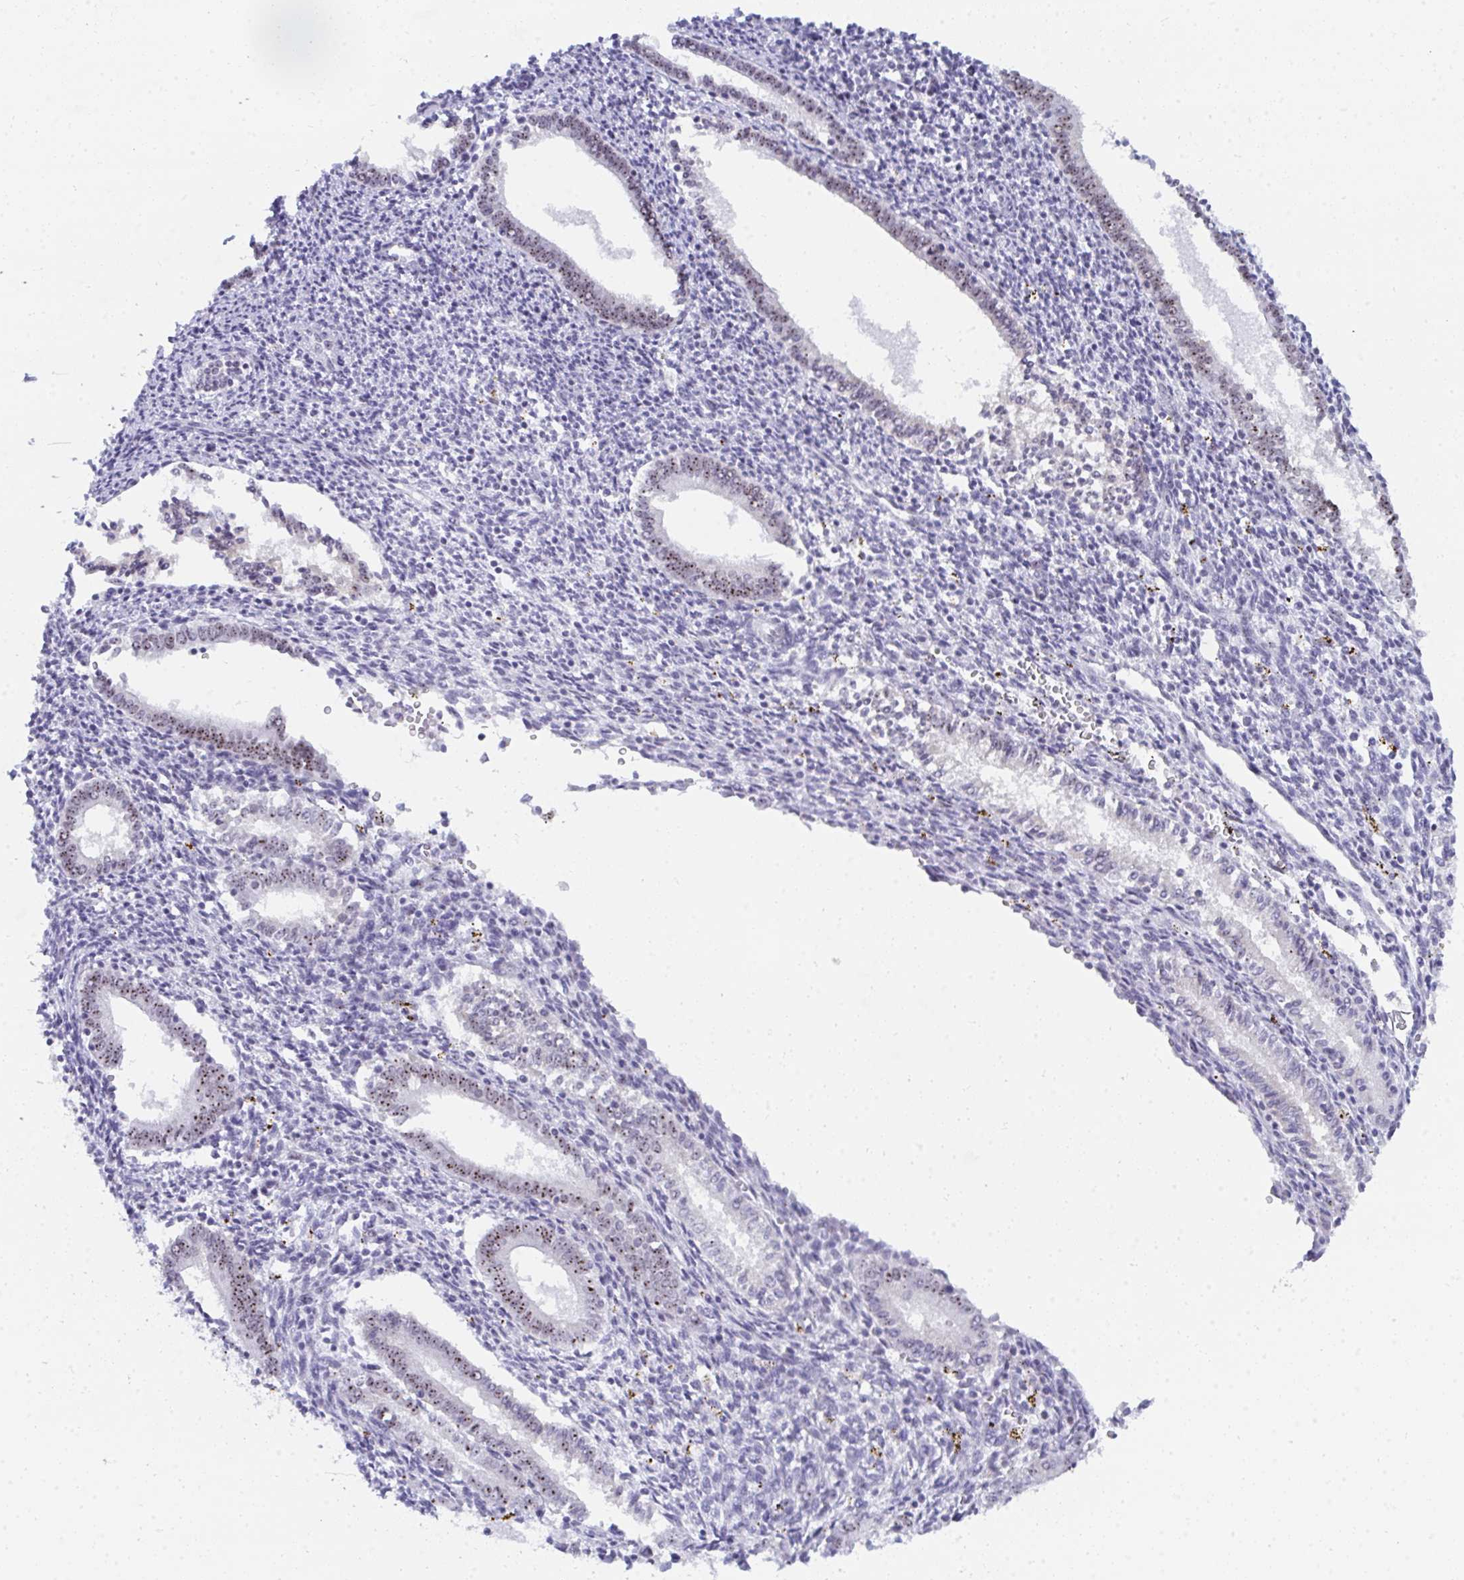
{"staining": {"intensity": "negative", "quantity": "none", "location": "none"}, "tissue": "endometrium", "cell_type": "Cells in endometrial stroma", "image_type": "normal", "snomed": [{"axis": "morphology", "description": "Normal tissue, NOS"}, {"axis": "topography", "description": "Endometrium"}], "caption": "Protein analysis of benign endometrium exhibits no significant staining in cells in endometrial stroma.", "gene": "NOP10", "patient": {"sex": "female", "age": 41}}